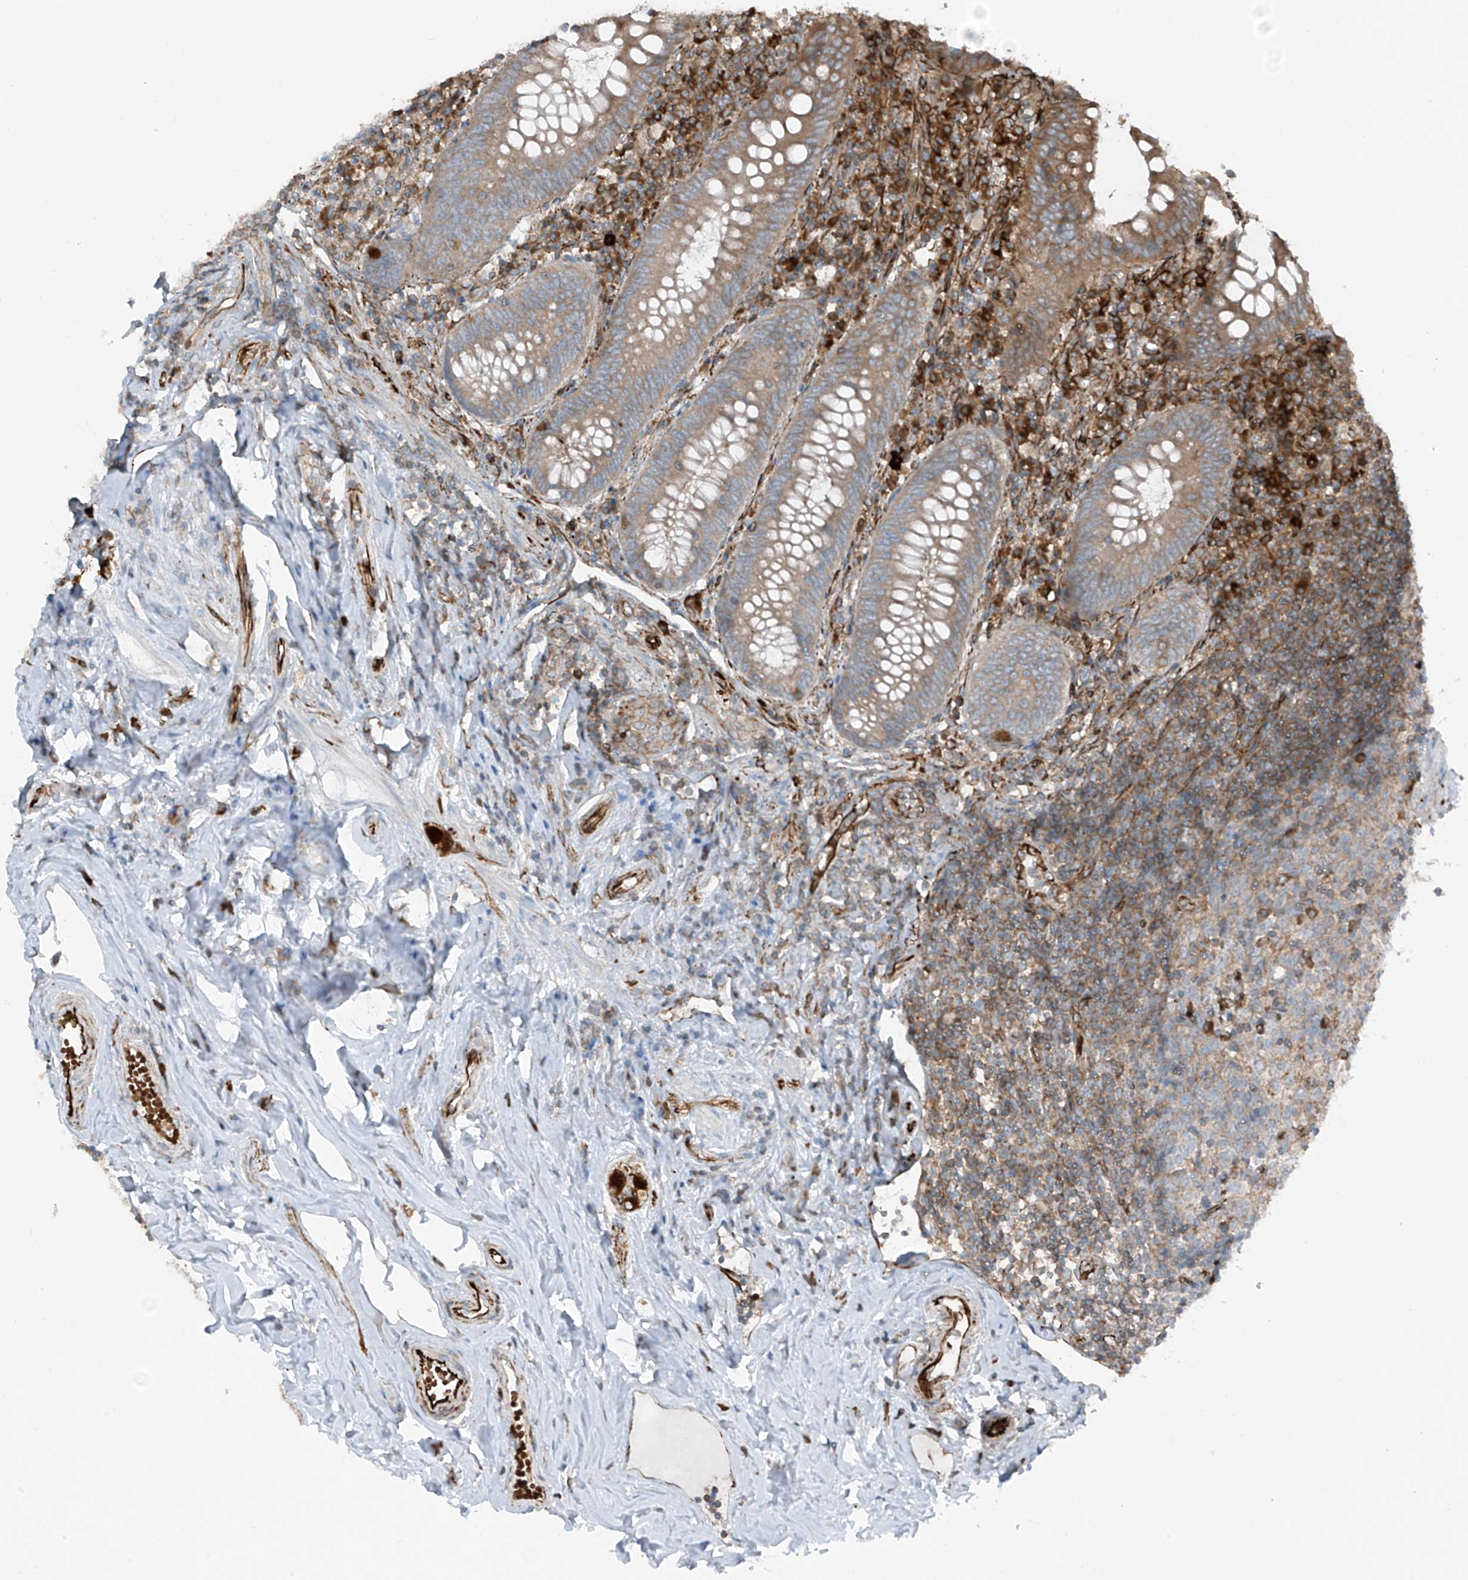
{"staining": {"intensity": "moderate", "quantity": ">75%", "location": "cytoplasmic/membranous"}, "tissue": "appendix", "cell_type": "Glandular cells", "image_type": "normal", "snomed": [{"axis": "morphology", "description": "Normal tissue, NOS"}, {"axis": "topography", "description": "Appendix"}], "caption": "A photomicrograph of appendix stained for a protein shows moderate cytoplasmic/membranous brown staining in glandular cells. (DAB IHC with brightfield microscopy, high magnification).", "gene": "ERLEC1", "patient": {"sex": "female", "age": 54}}